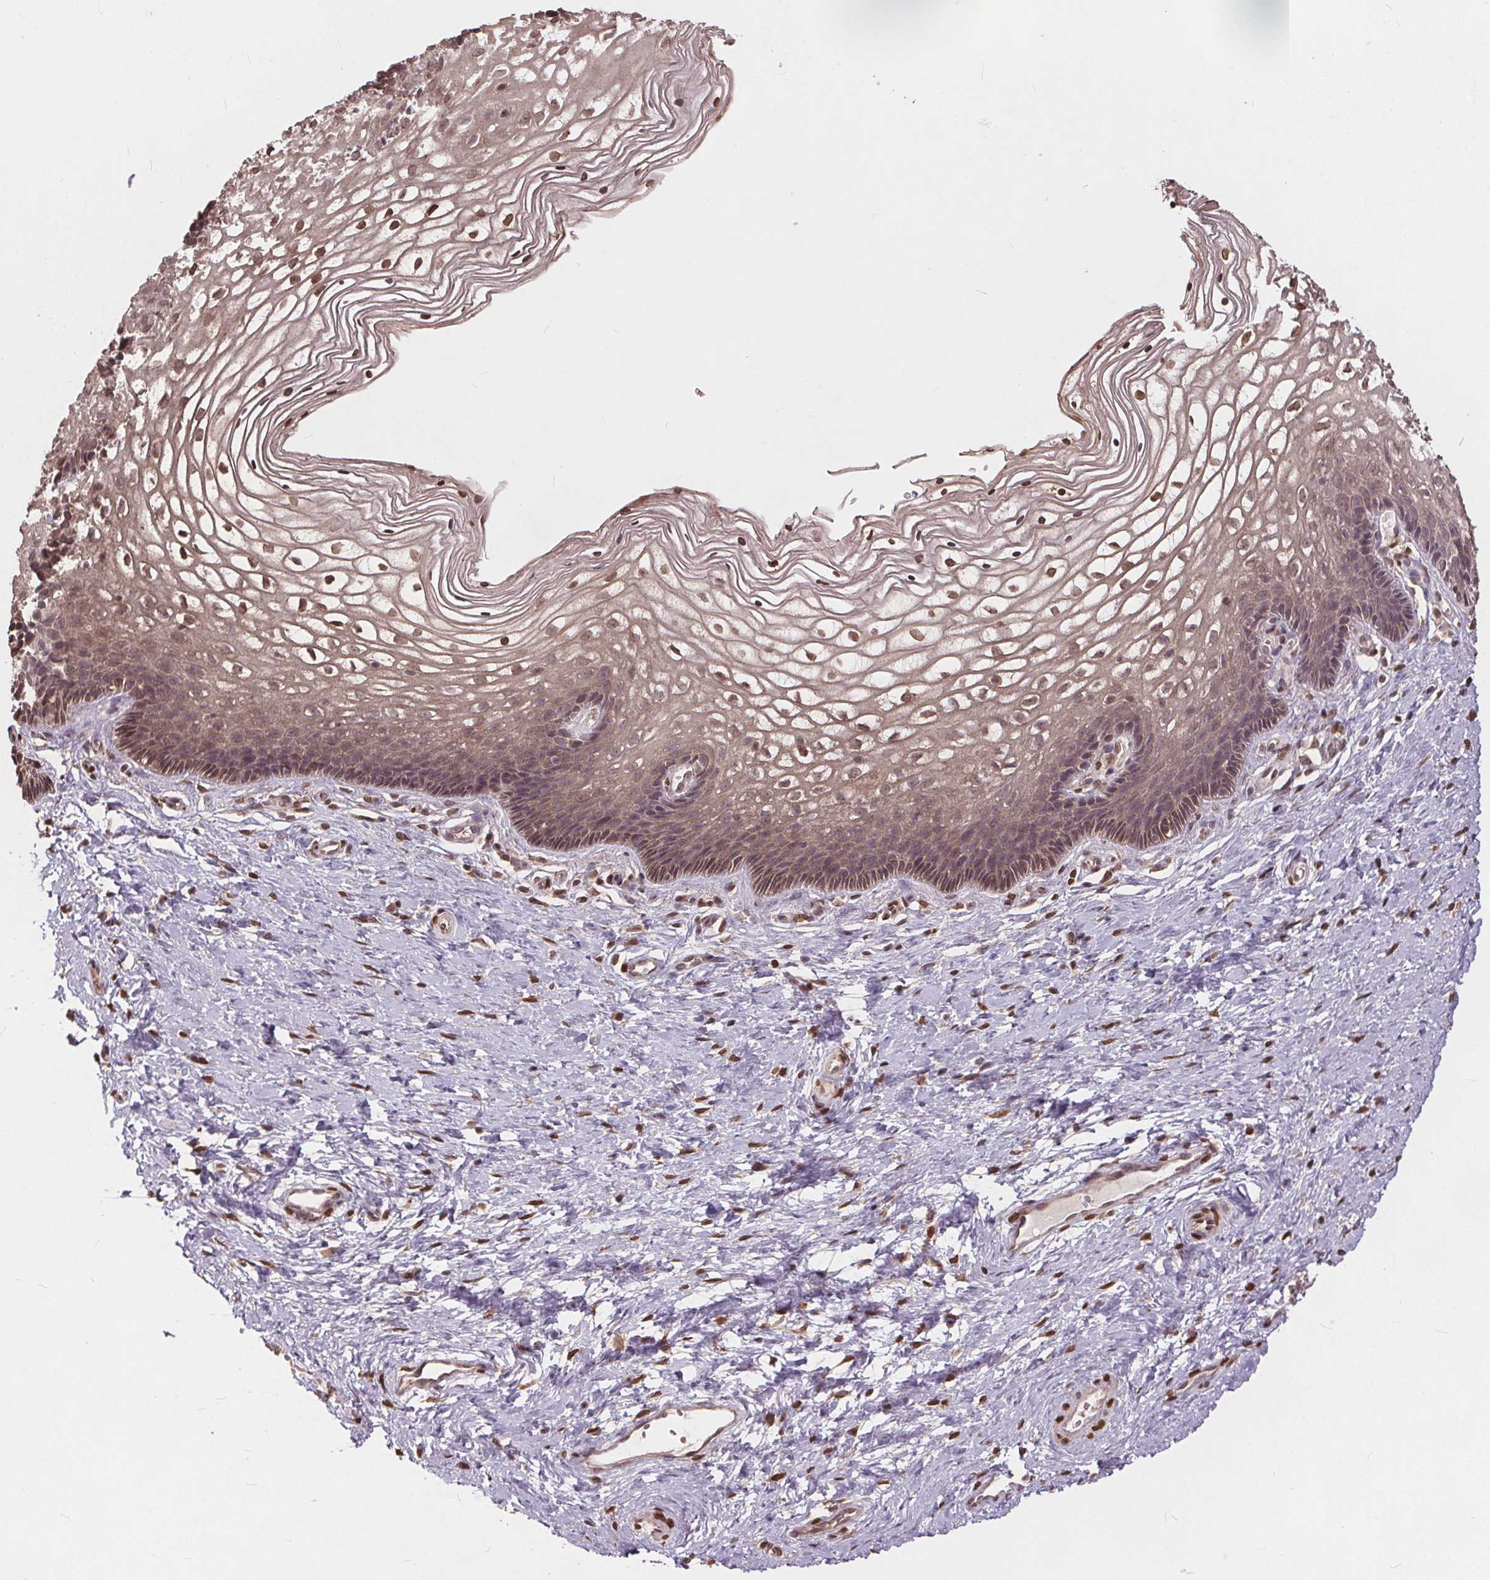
{"staining": {"intensity": "strong", "quantity": ">75%", "location": "cytoplasmic/membranous,nuclear"}, "tissue": "cervix", "cell_type": "Glandular cells", "image_type": "normal", "snomed": [{"axis": "morphology", "description": "Normal tissue, NOS"}, {"axis": "topography", "description": "Cervix"}], "caption": "Glandular cells reveal strong cytoplasmic/membranous,nuclear positivity in approximately >75% of cells in unremarkable cervix. The protein is stained brown, and the nuclei are stained in blue (DAB IHC with brightfield microscopy, high magnification).", "gene": "HIF1AN", "patient": {"sex": "female", "age": 34}}